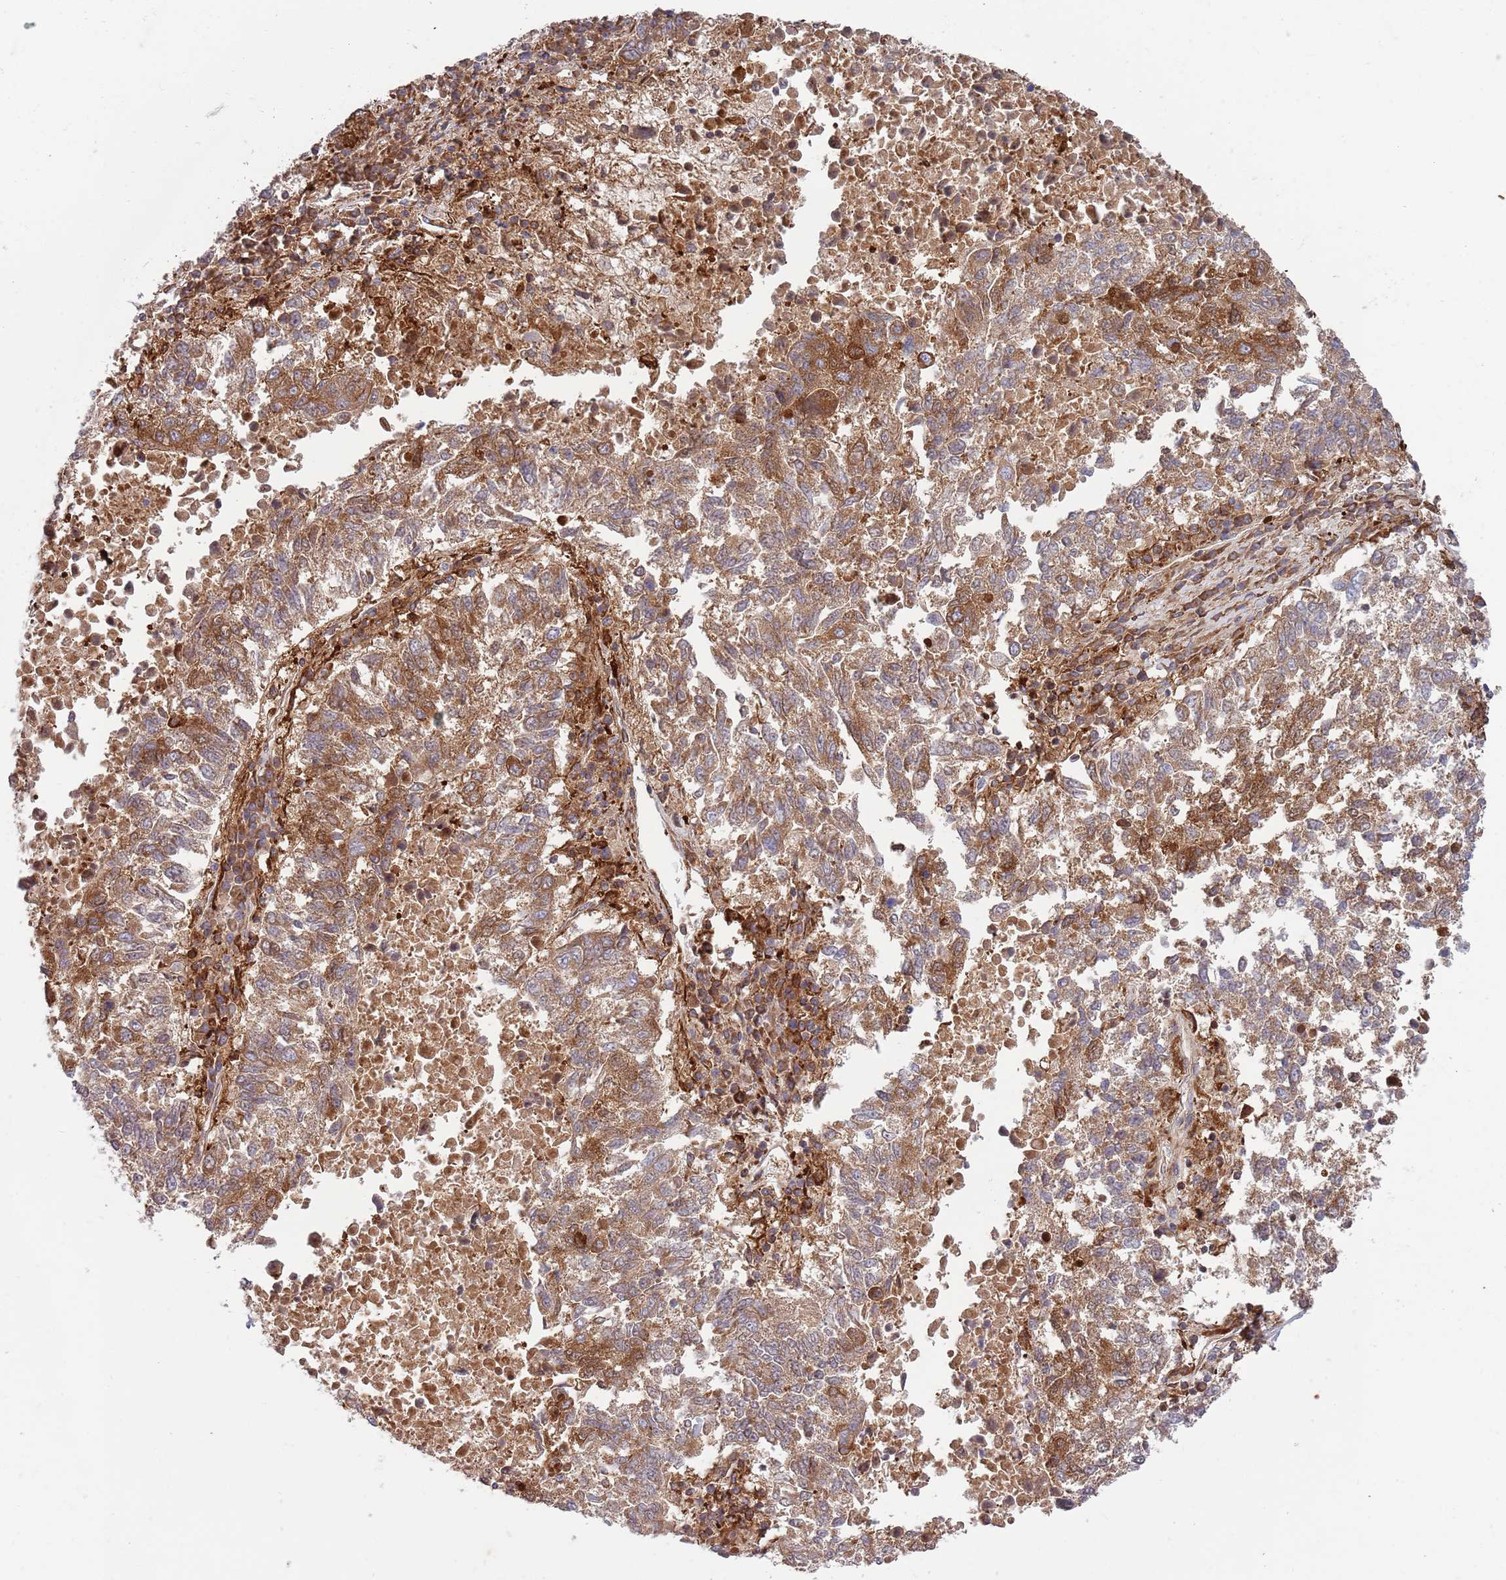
{"staining": {"intensity": "moderate", "quantity": ">75%", "location": "cytoplasmic/membranous"}, "tissue": "lung cancer", "cell_type": "Tumor cells", "image_type": "cancer", "snomed": [{"axis": "morphology", "description": "Squamous cell carcinoma, NOS"}, {"axis": "topography", "description": "Lung"}], "caption": "Moderate cytoplasmic/membranous protein expression is seen in approximately >75% of tumor cells in squamous cell carcinoma (lung).", "gene": "ZMYM5", "patient": {"sex": "male", "age": 73}}